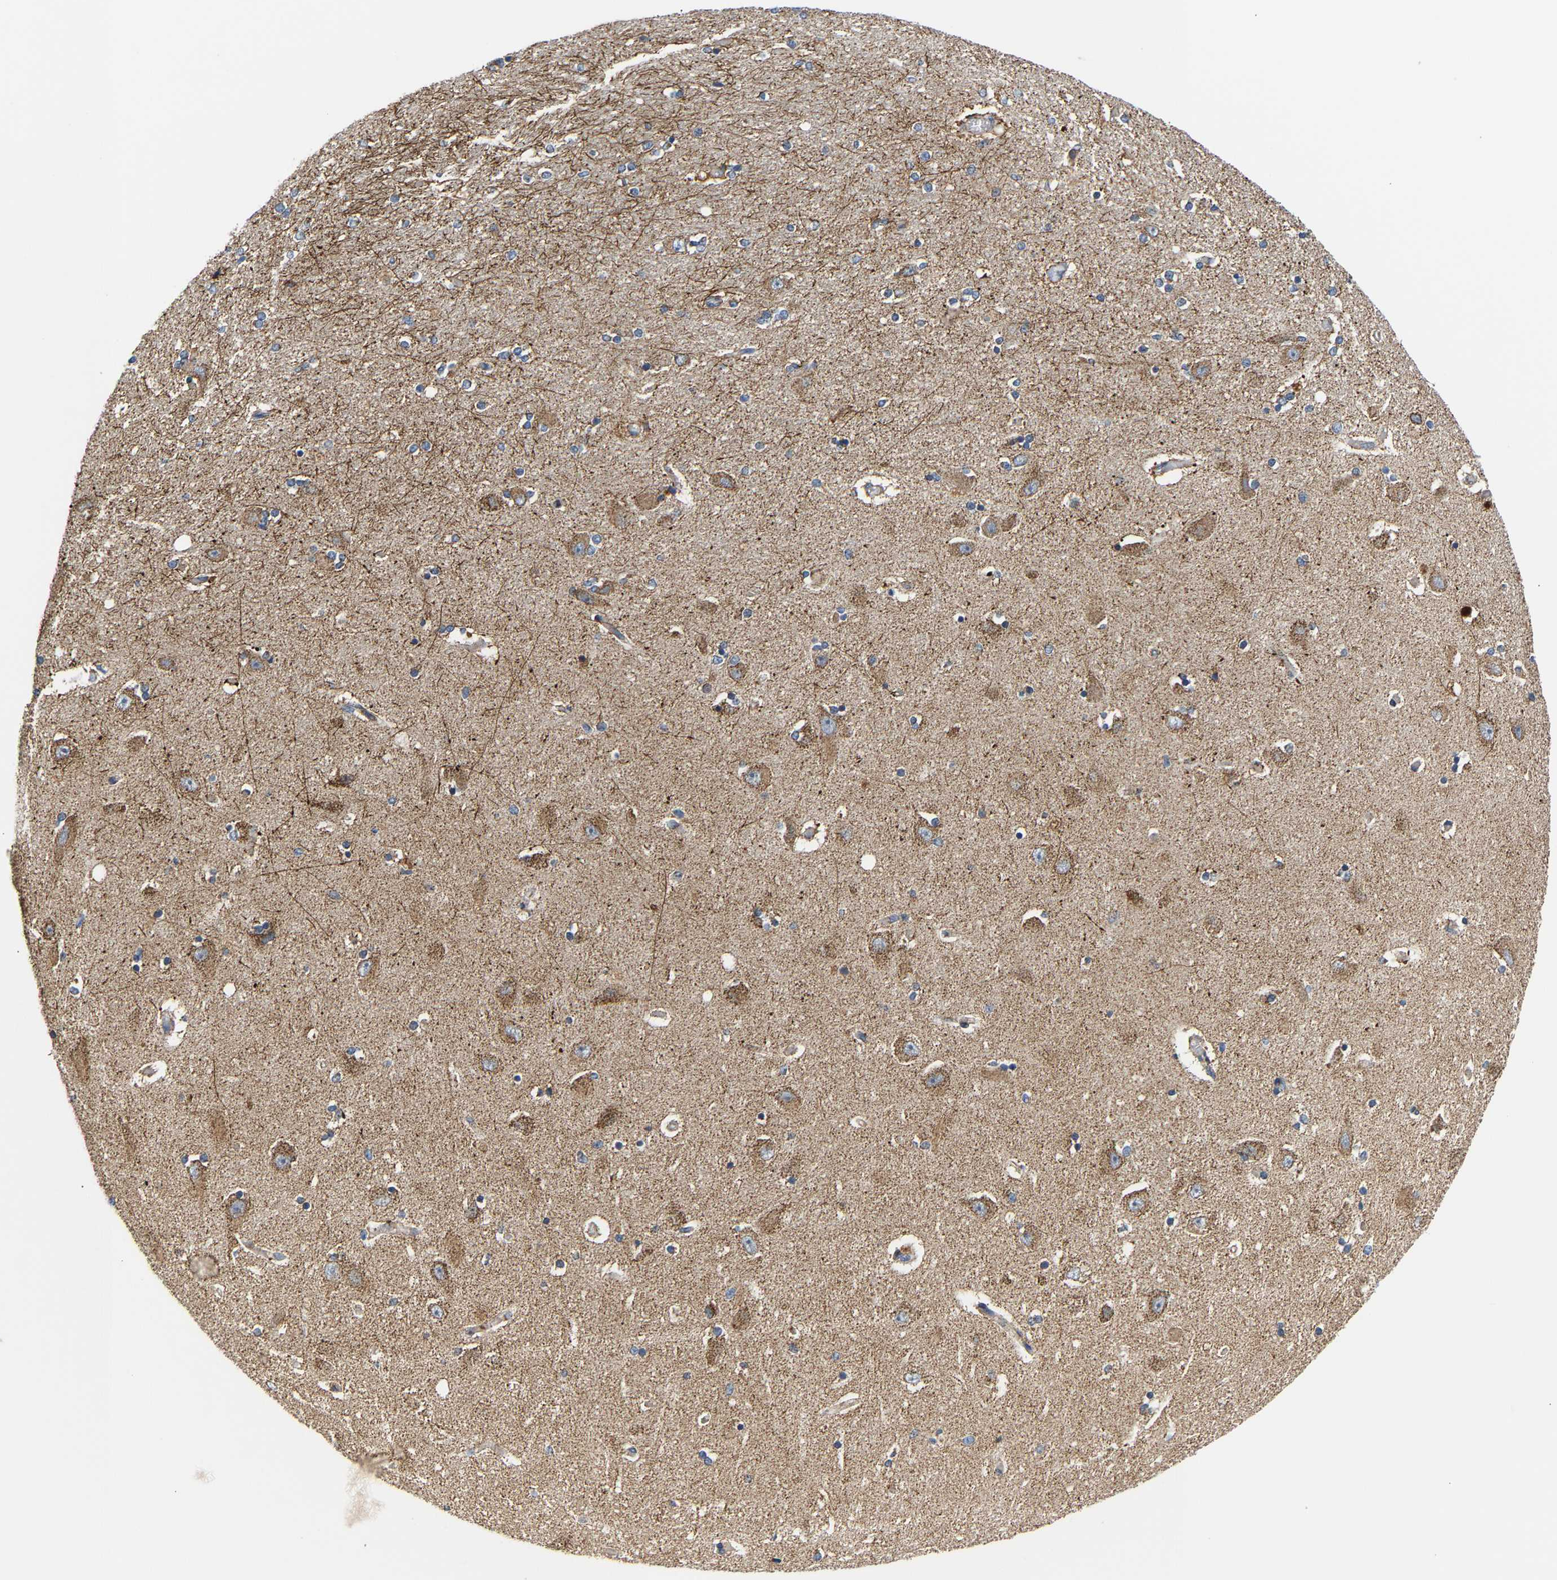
{"staining": {"intensity": "negative", "quantity": "none", "location": "none"}, "tissue": "hippocampus", "cell_type": "Glial cells", "image_type": "normal", "snomed": [{"axis": "morphology", "description": "Normal tissue, NOS"}, {"axis": "topography", "description": "Hippocampus"}], "caption": "This micrograph is of benign hippocampus stained with IHC to label a protein in brown with the nuclei are counter-stained blue. There is no staining in glial cells. (DAB (3,3'-diaminobenzidine) immunohistochemistry with hematoxylin counter stain).", "gene": "TMEM168", "patient": {"sex": "female", "age": 54}}